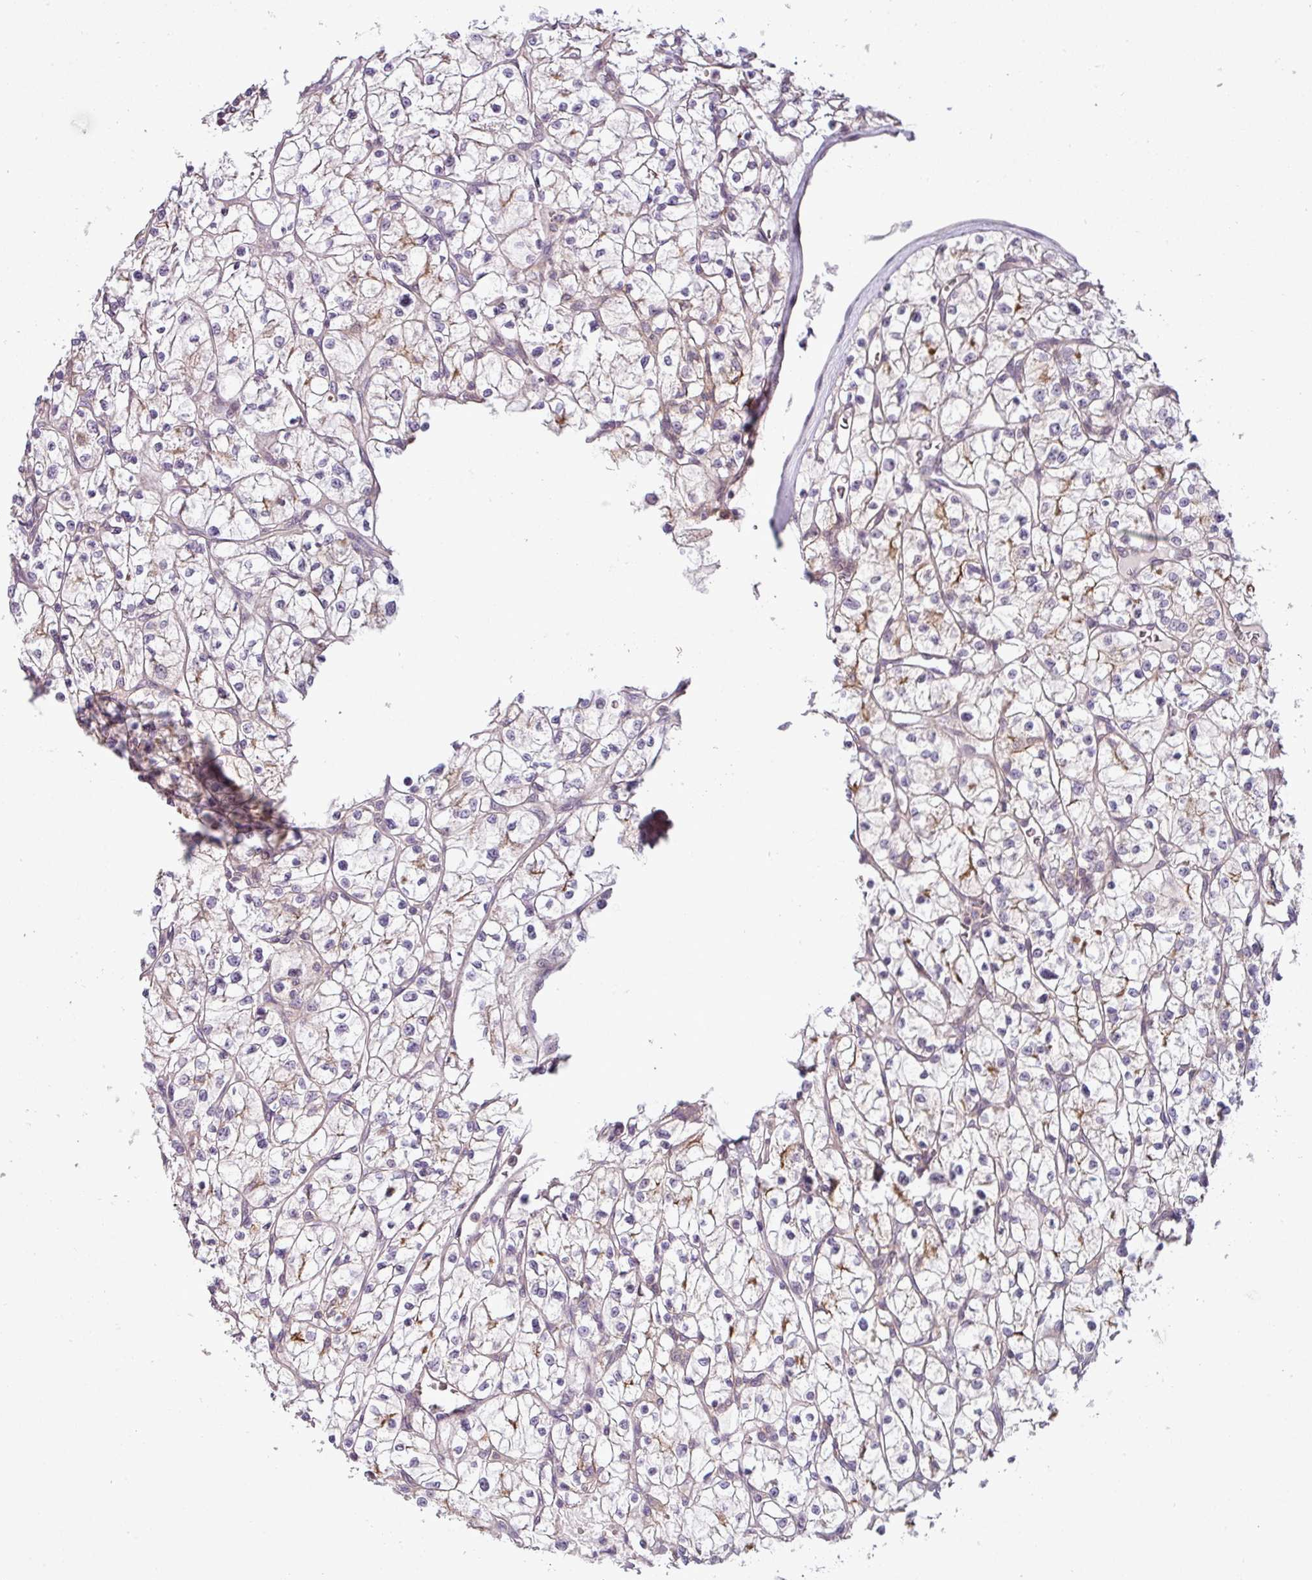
{"staining": {"intensity": "negative", "quantity": "none", "location": "none"}, "tissue": "renal cancer", "cell_type": "Tumor cells", "image_type": "cancer", "snomed": [{"axis": "morphology", "description": "Adenocarcinoma, NOS"}, {"axis": "topography", "description": "Kidney"}], "caption": "Renal cancer stained for a protein using immunohistochemistry shows no expression tumor cells.", "gene": "DERPC", "patient": {"sex": "female", "age": 64}}